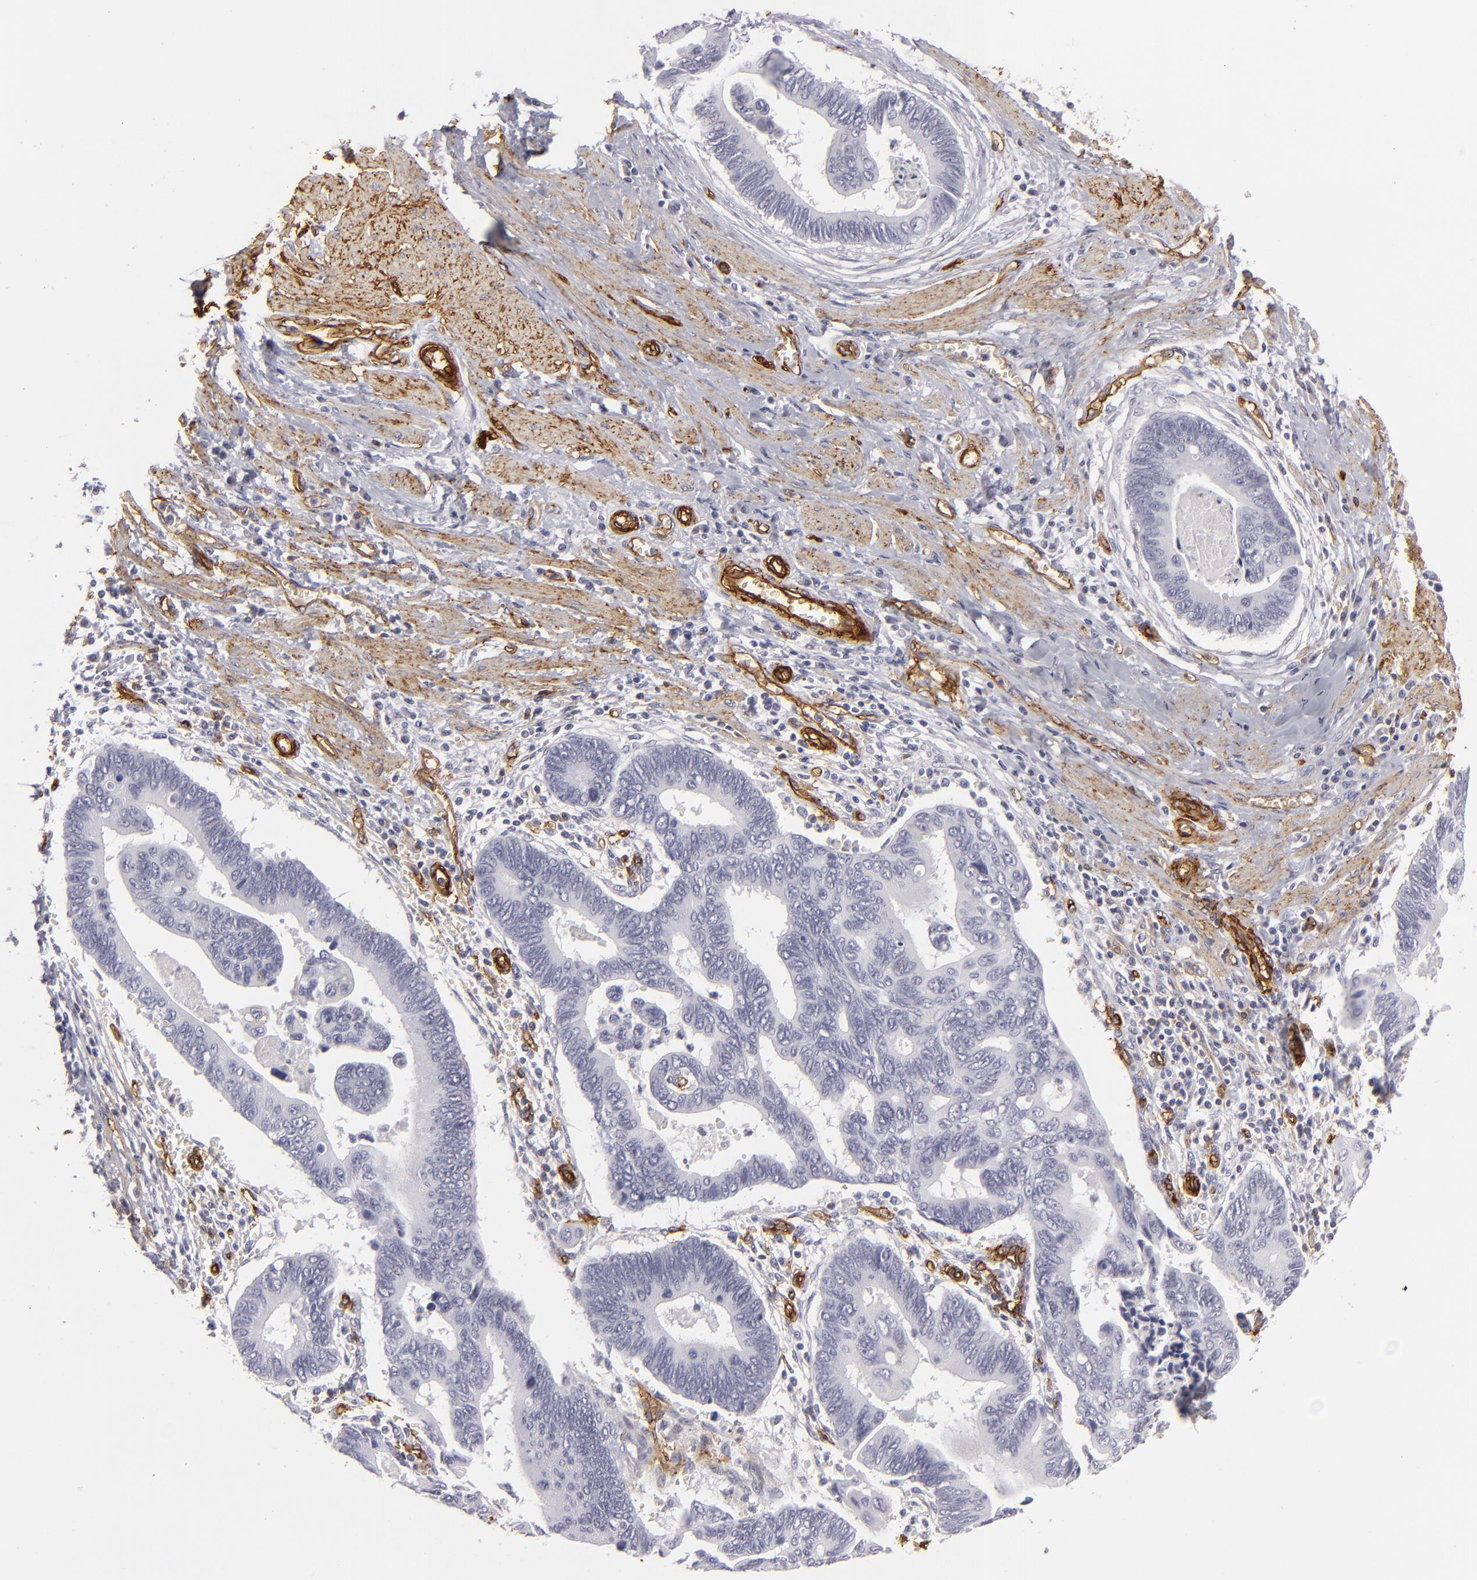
{"staining": {"intensity": "negative", "quantity": "none", "location": "none"}, "tissue": "pancreatic cancer", "cell_type": "Tumor cells", "image_type": "cancer", "snomed": [{"axis": "morphology", "description": "Adenocarcinoma, NOS"}, {"axis": "topography", "description": "Pancreas"}], "caption": "A high-resolution image shows immunohistochemistry staining of adenocarcinoma (pancreatic), which shows no significant staining in tumor cells.", "gene": "MCAM", "patient": {"sex": "female", "age": 70}}